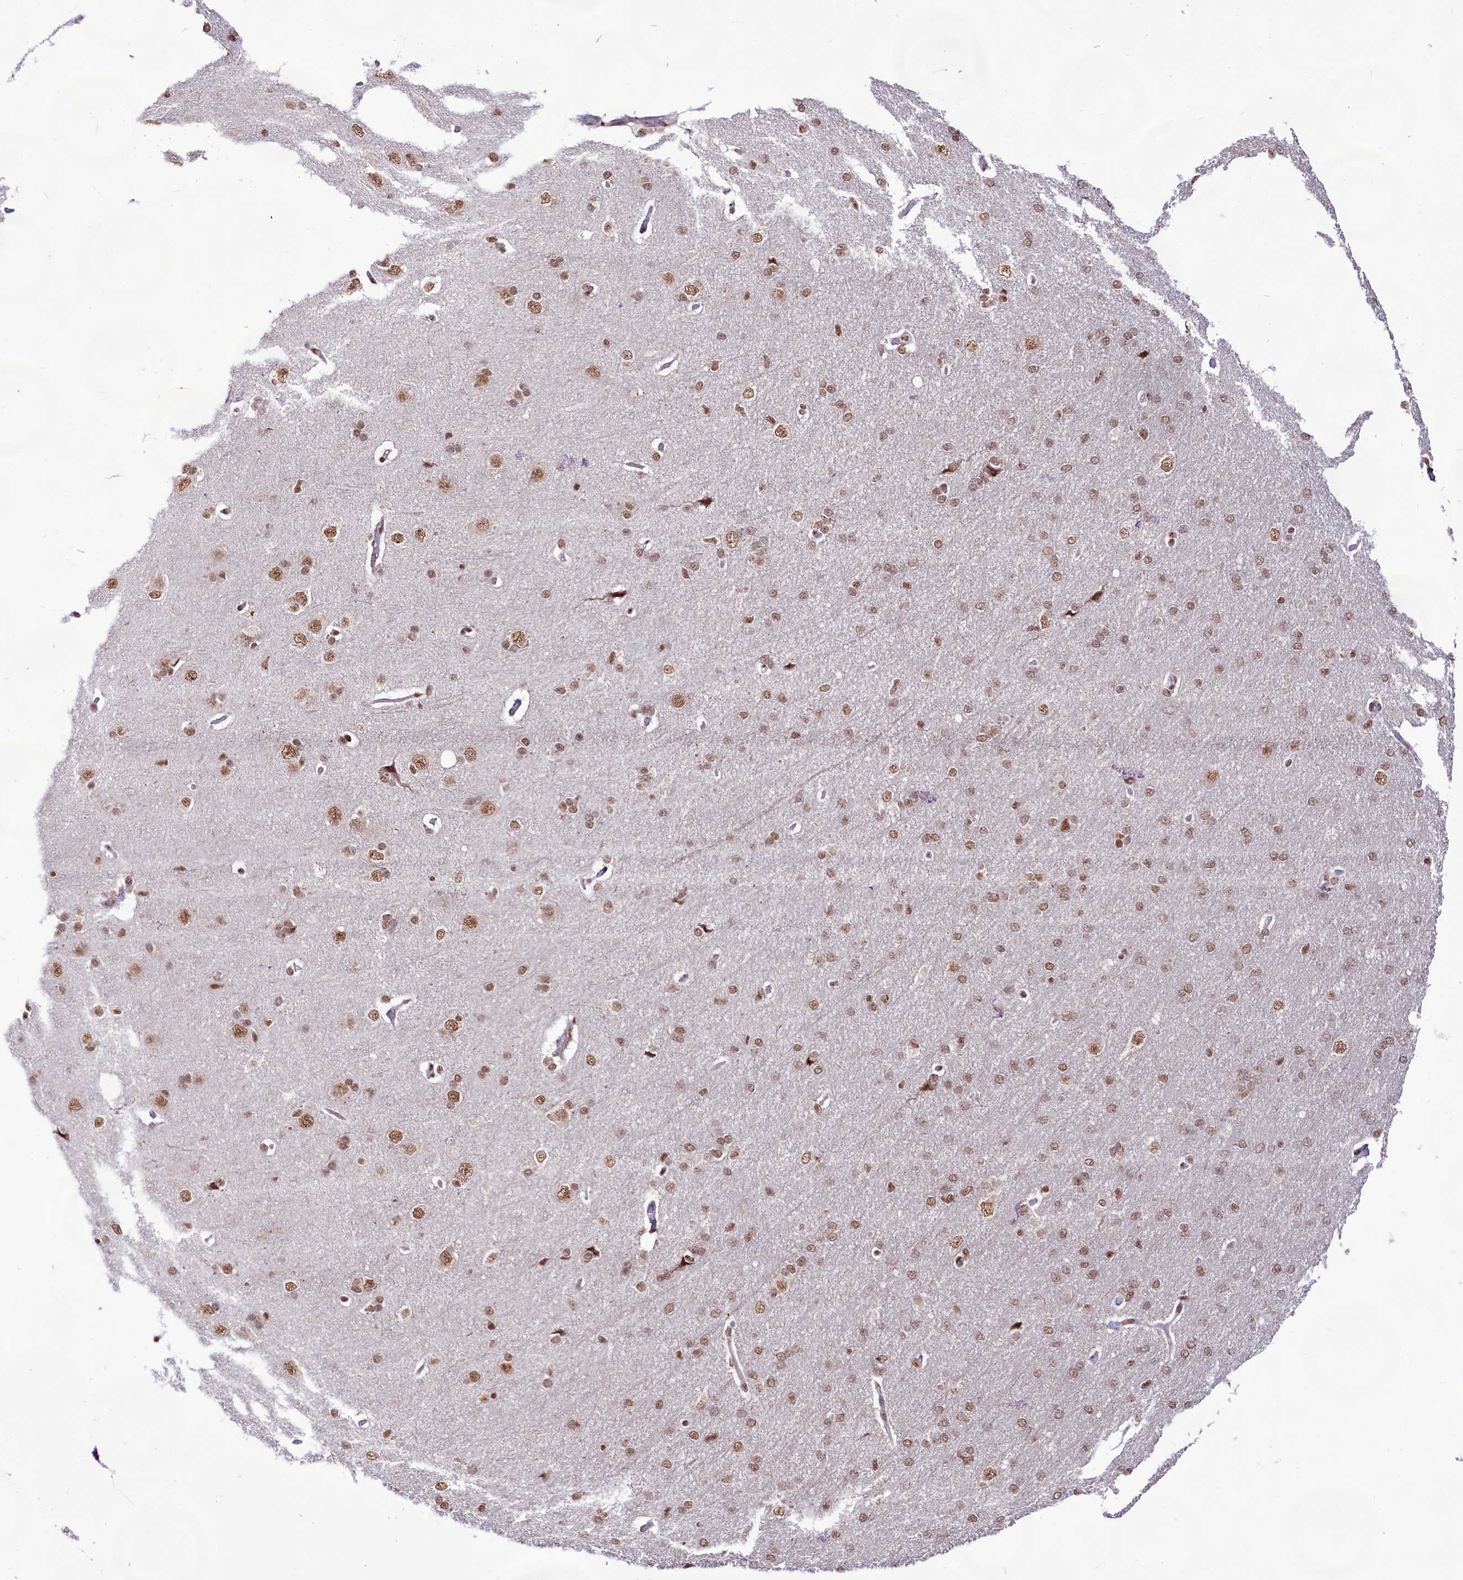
{"staining": {"intensity": "moderate", "quantity": ">75%", "location": "nuclear"}, "tissue": "cerebral cortex", "cell_type": "Endothelial cells", "image_type": "normal", "snomed": [{"axis": "morphology", "description": "Normal tissue, NOS"}, {"axis": "topography", "description": "Cerebral cortex"}], "caption": "Endothelial cells reveal moderate nuclear staining in approximately >75% of cells in normal cerebral cortex.", "gene": "HIRA", "patient": {"sex": "male", "age": 62}}